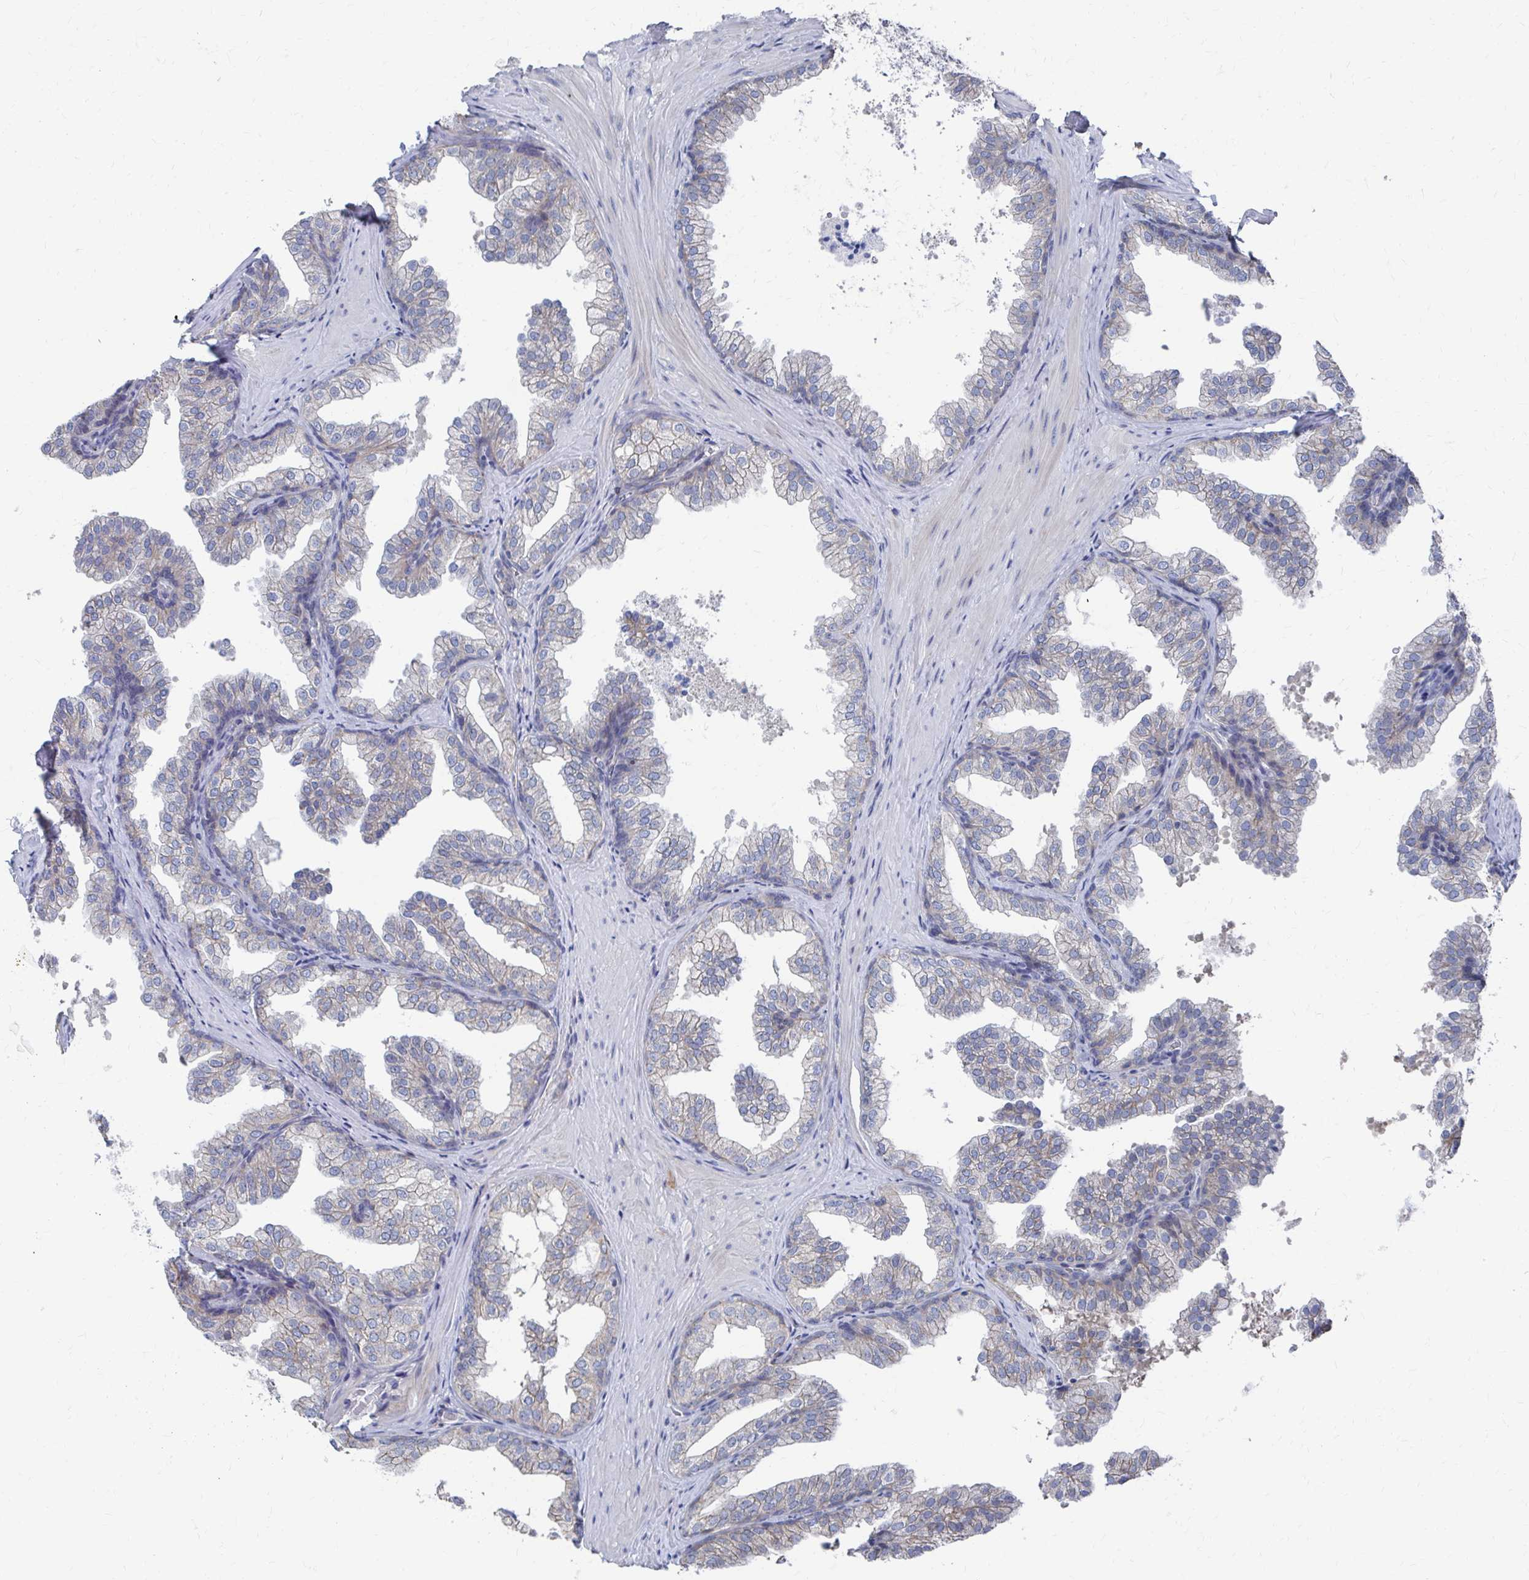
{"staining": {"intensity": "negative", "quantity": "none", "location": "none"}, "tissue": "prostate", "cell_type": "Glandular cells", "image_type": "normal", "snomed": [{"axis": "morphology", "description": "Normal tissue, NOS"}, {"axis": "topography", "description": "Prostate"}], "caption": "The image demonstrates no staining of glandular cells in normal prostate.", "gene": "PLEKHG7", "patient": {"sex": "male", "age": 37}}